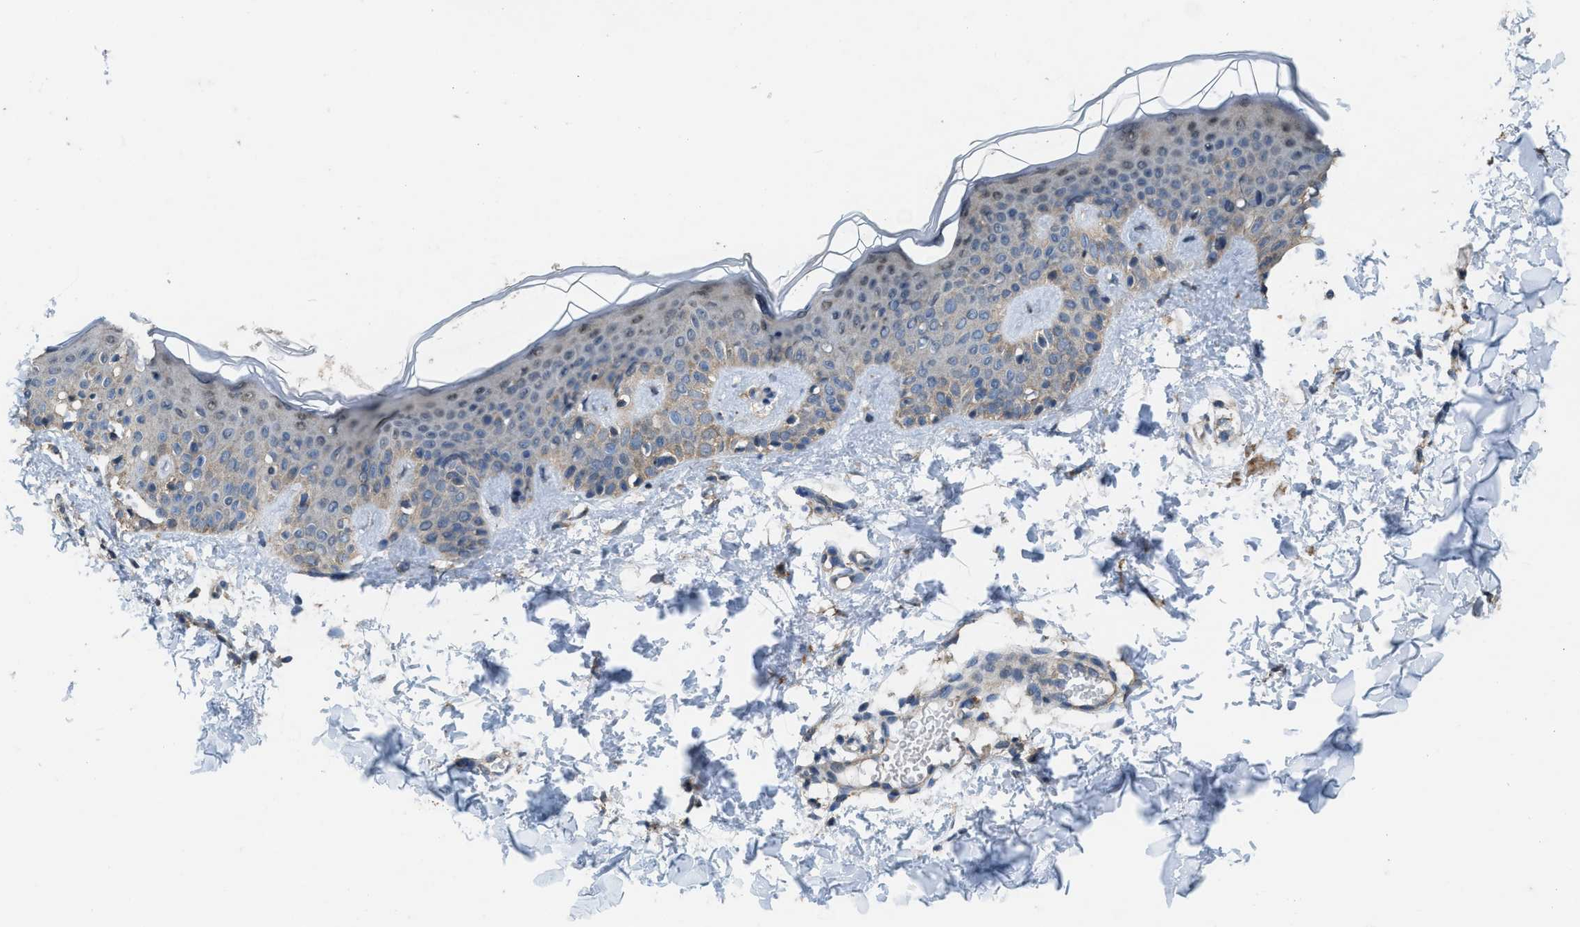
{"staining": {"intensity": "weak", "quantity": ">75%", "location": "cytoplasmic/membranous"}, "tissue": "skin", "cell_type": "Fibroblasts", "image_type": "normal", "snomed": [{"axis": "morphology", "description": "Normal tissue, NOS"}, {"axis": "topography", "description": "Skin"}], "caption": "About >75% of fibroblasts in benign human skin reveal weak cytoplasmic/membranous protein expression as visualized by brown immunohistochemical staining.", "gene": "ARL6", "patient": {"sex": "male", "age": 30}}